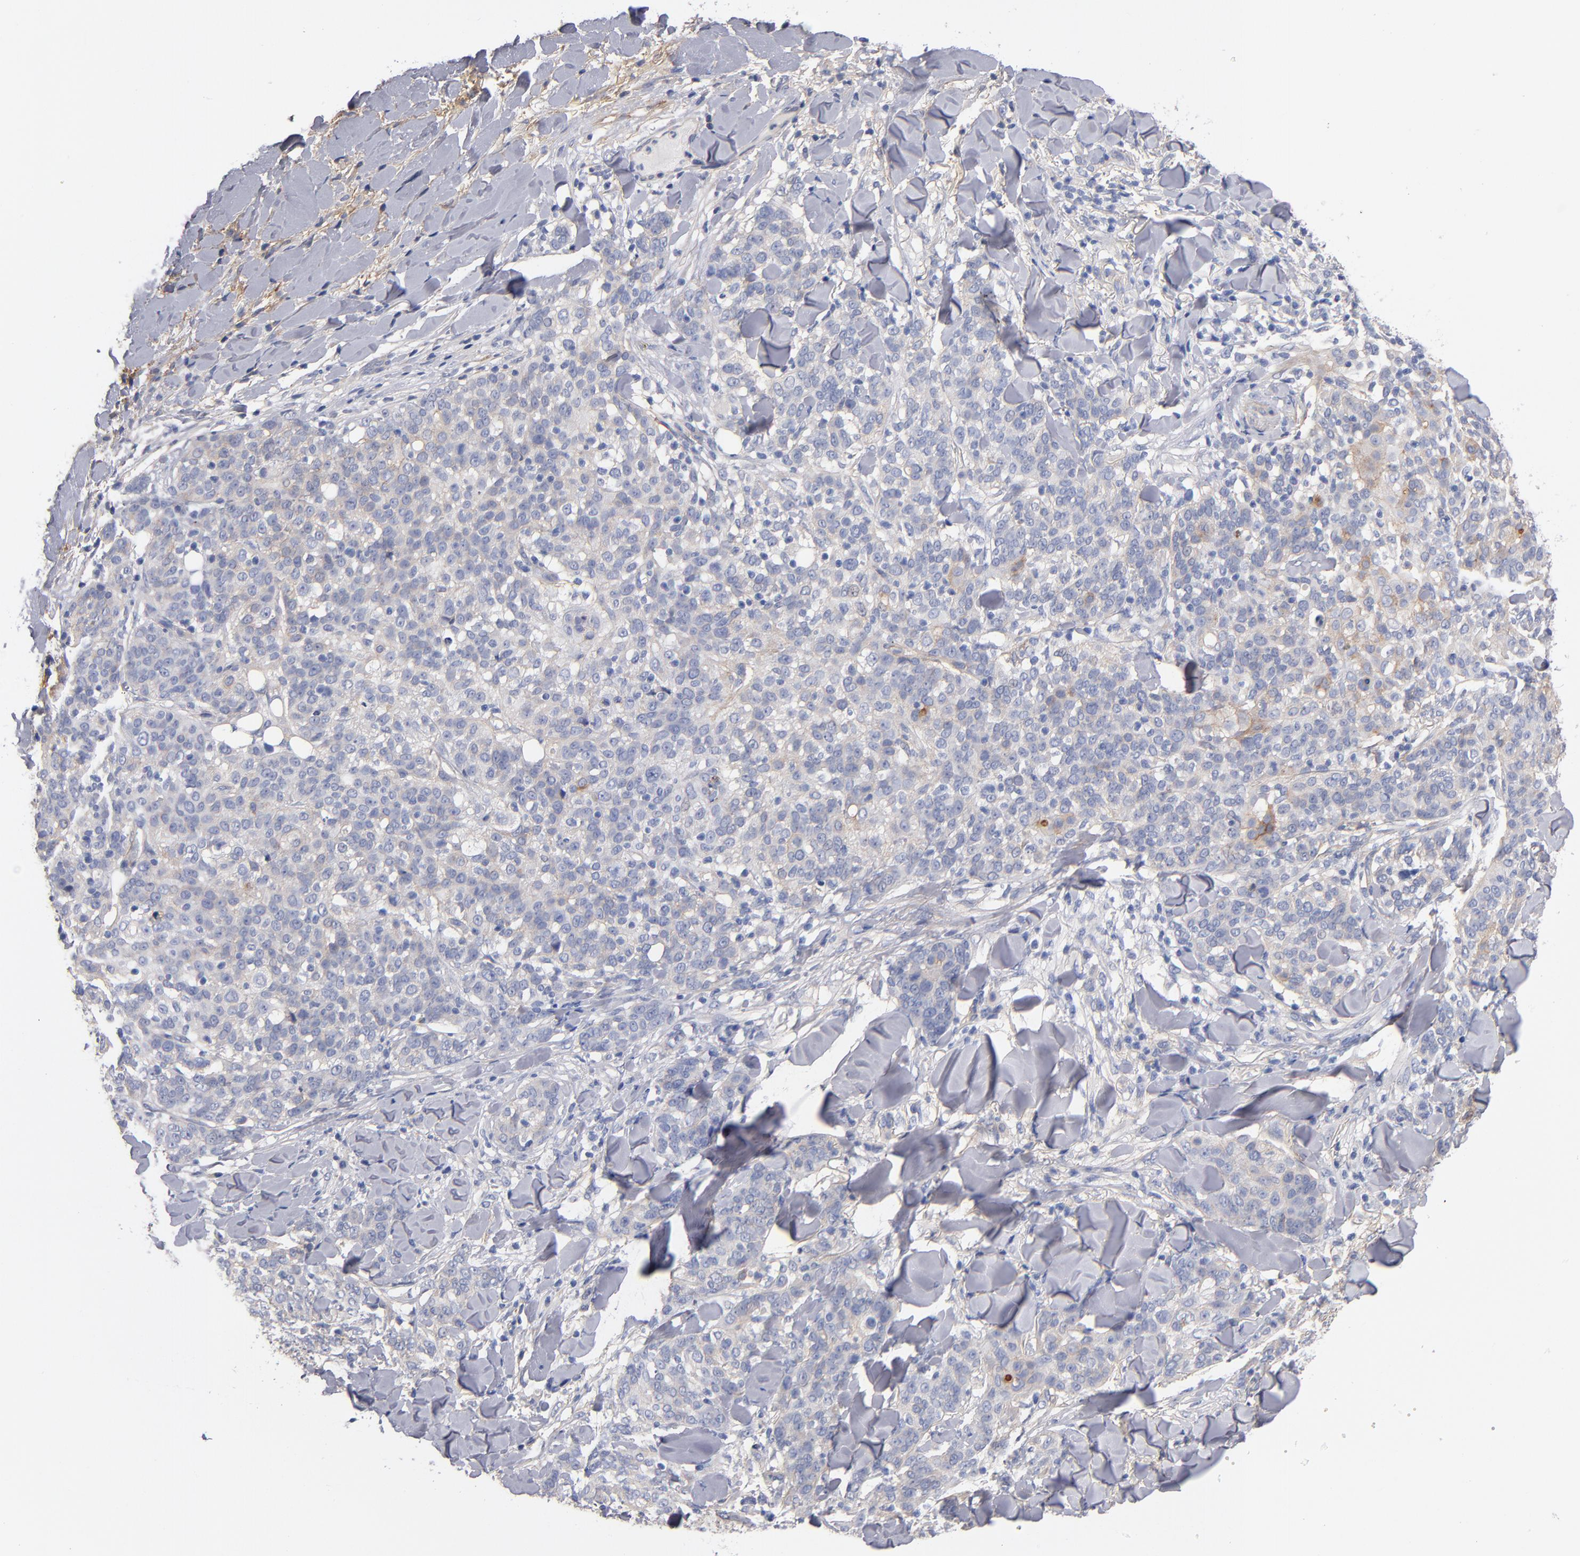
{"staining": {"intensity": "weak", "quantity": "<25%", "location": "cytoplasmic/membranous"}, "tissue": "skin cancer", "cell_type": "Tumor cells", "image_type": "cancer", "snomed": [{"axis": "morphology", "description": "Normal tissue, NOS"}, {"axis": "morphology", "description": "Squamous cell carcinoma, NOS"}, {"axis": "topography", "description": "Skin"}], "caption": "DAB immunohistochemical staining of squamous cell carcinoma (skin) shows no significant expression in tumor cells.", "gene": "PLSCR4", "patient": {"sex": "female", "age": 83}}